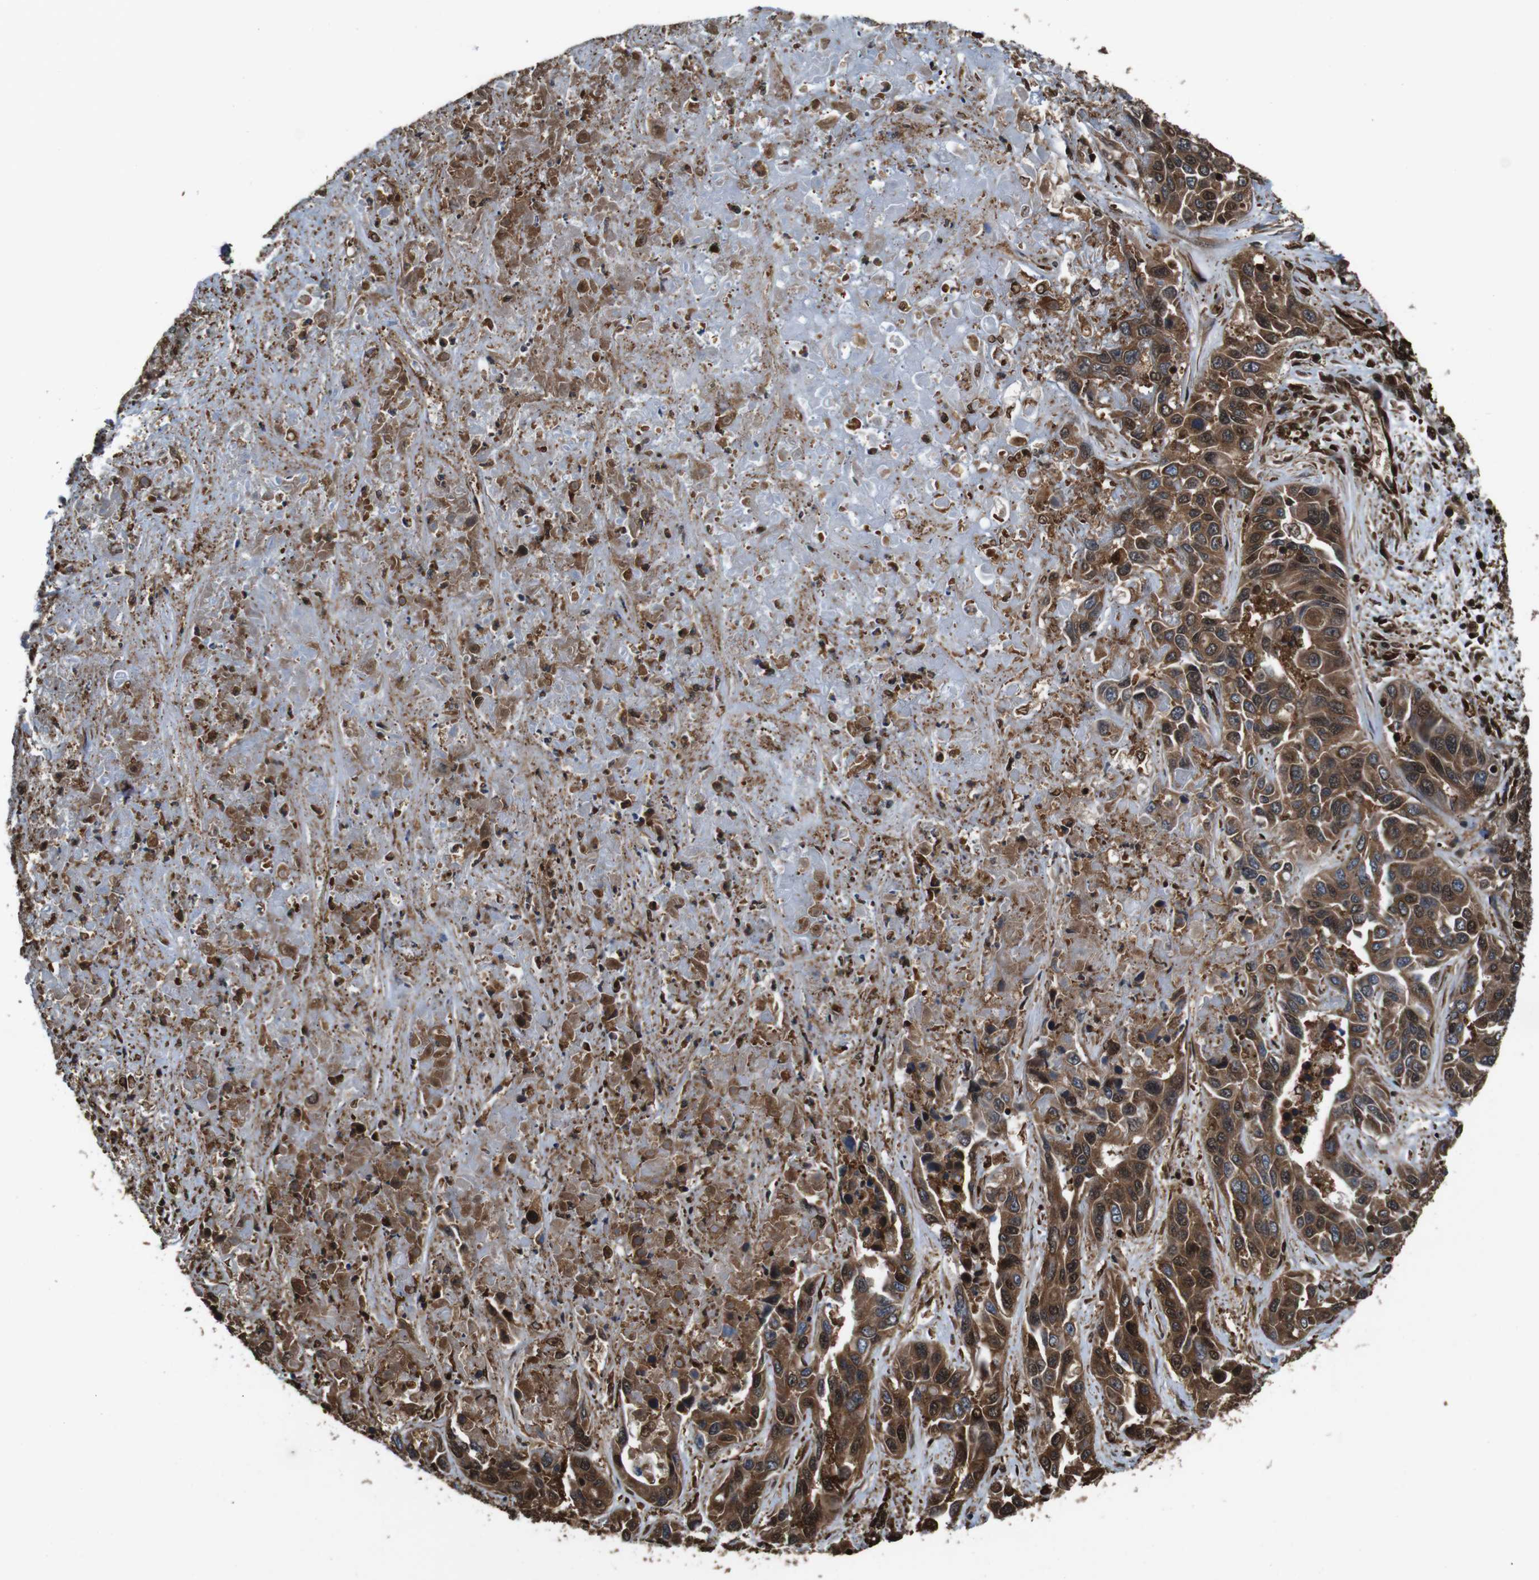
{"staining": {"intensity": "strong", "quantity": ">75%", "location": "cytoplasmic/membranous,nuclear"}, "tissue": "liver cancer", "cell_type": "Tumor cells", "image_type": "cancer", "snomed": [{"axis": "morphology", "description": "Cholangiocarcinoma"}, {"axis": "topography", "description": "Liver"}], "caption": "This is a photomicrograph of immunohistochemistry staining of liver cancer, which shows strong expression in the cytoplasmic/membranous and nuclear of tumor cells.", "gene": "VCP", "patient": {"sex": "female", "age": 52}}